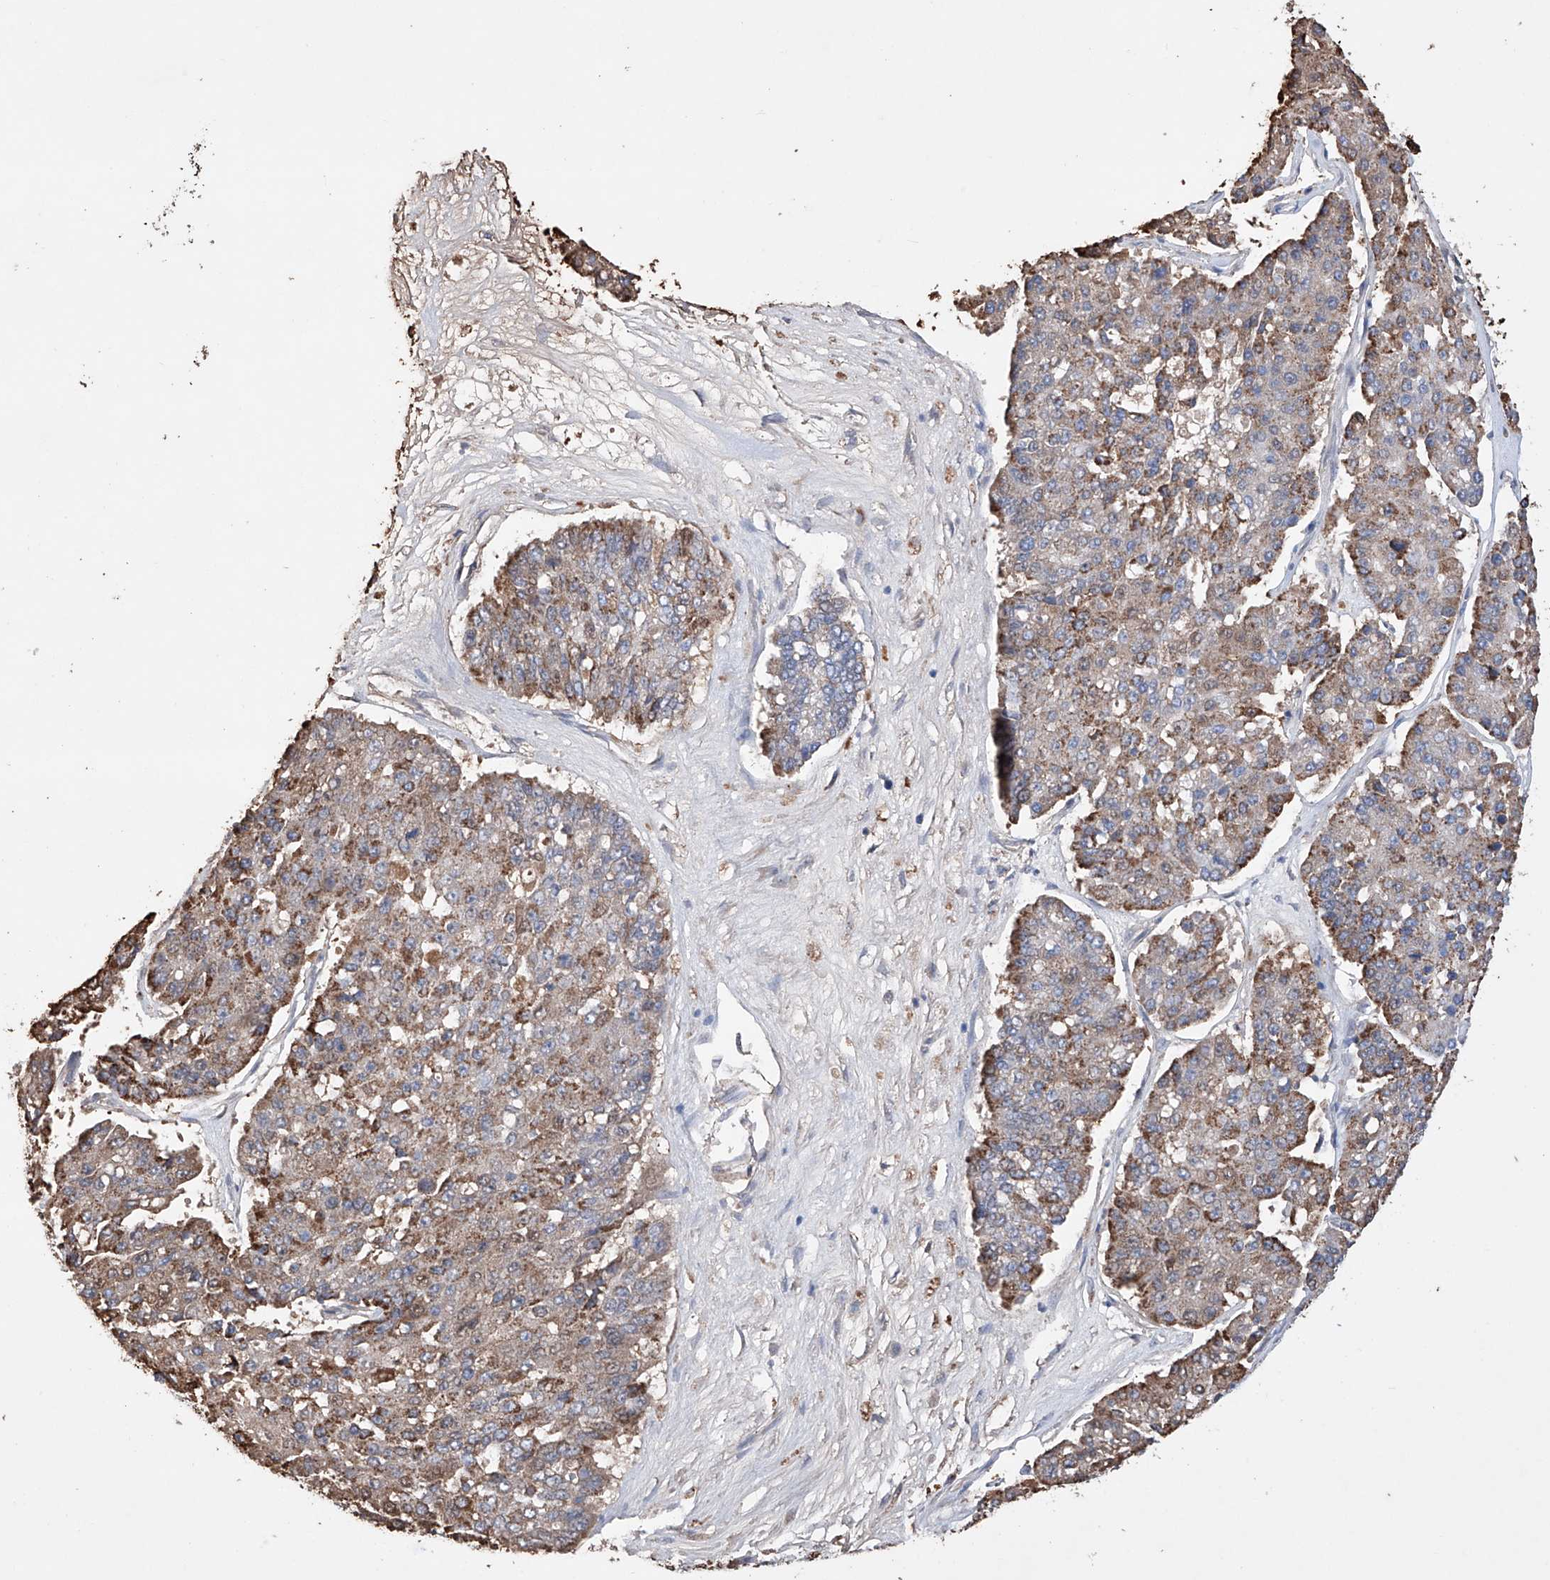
{"staining": {"intensity": "moderate", "quantity": ">75%", "location": "cytoplasmic/membranous"}, "tissue": "pancreatic cancer", "cell_type": "Tumor cells", "image_type": "cancer", "snomed": [{"axis": "morphology", "description": "Adenocarcinoma, NOS"}, {"axis": "topography", "description": "Pancreas"}], "caption": "Protein expression analysis of pancreatic cancer (adenocarcinoma) exhibits moderate cytoplasmic/membranous staining in about >75% of tumor cells.", "gene": "AFG1L", "patient": {"sex": "male", "age": 50}}